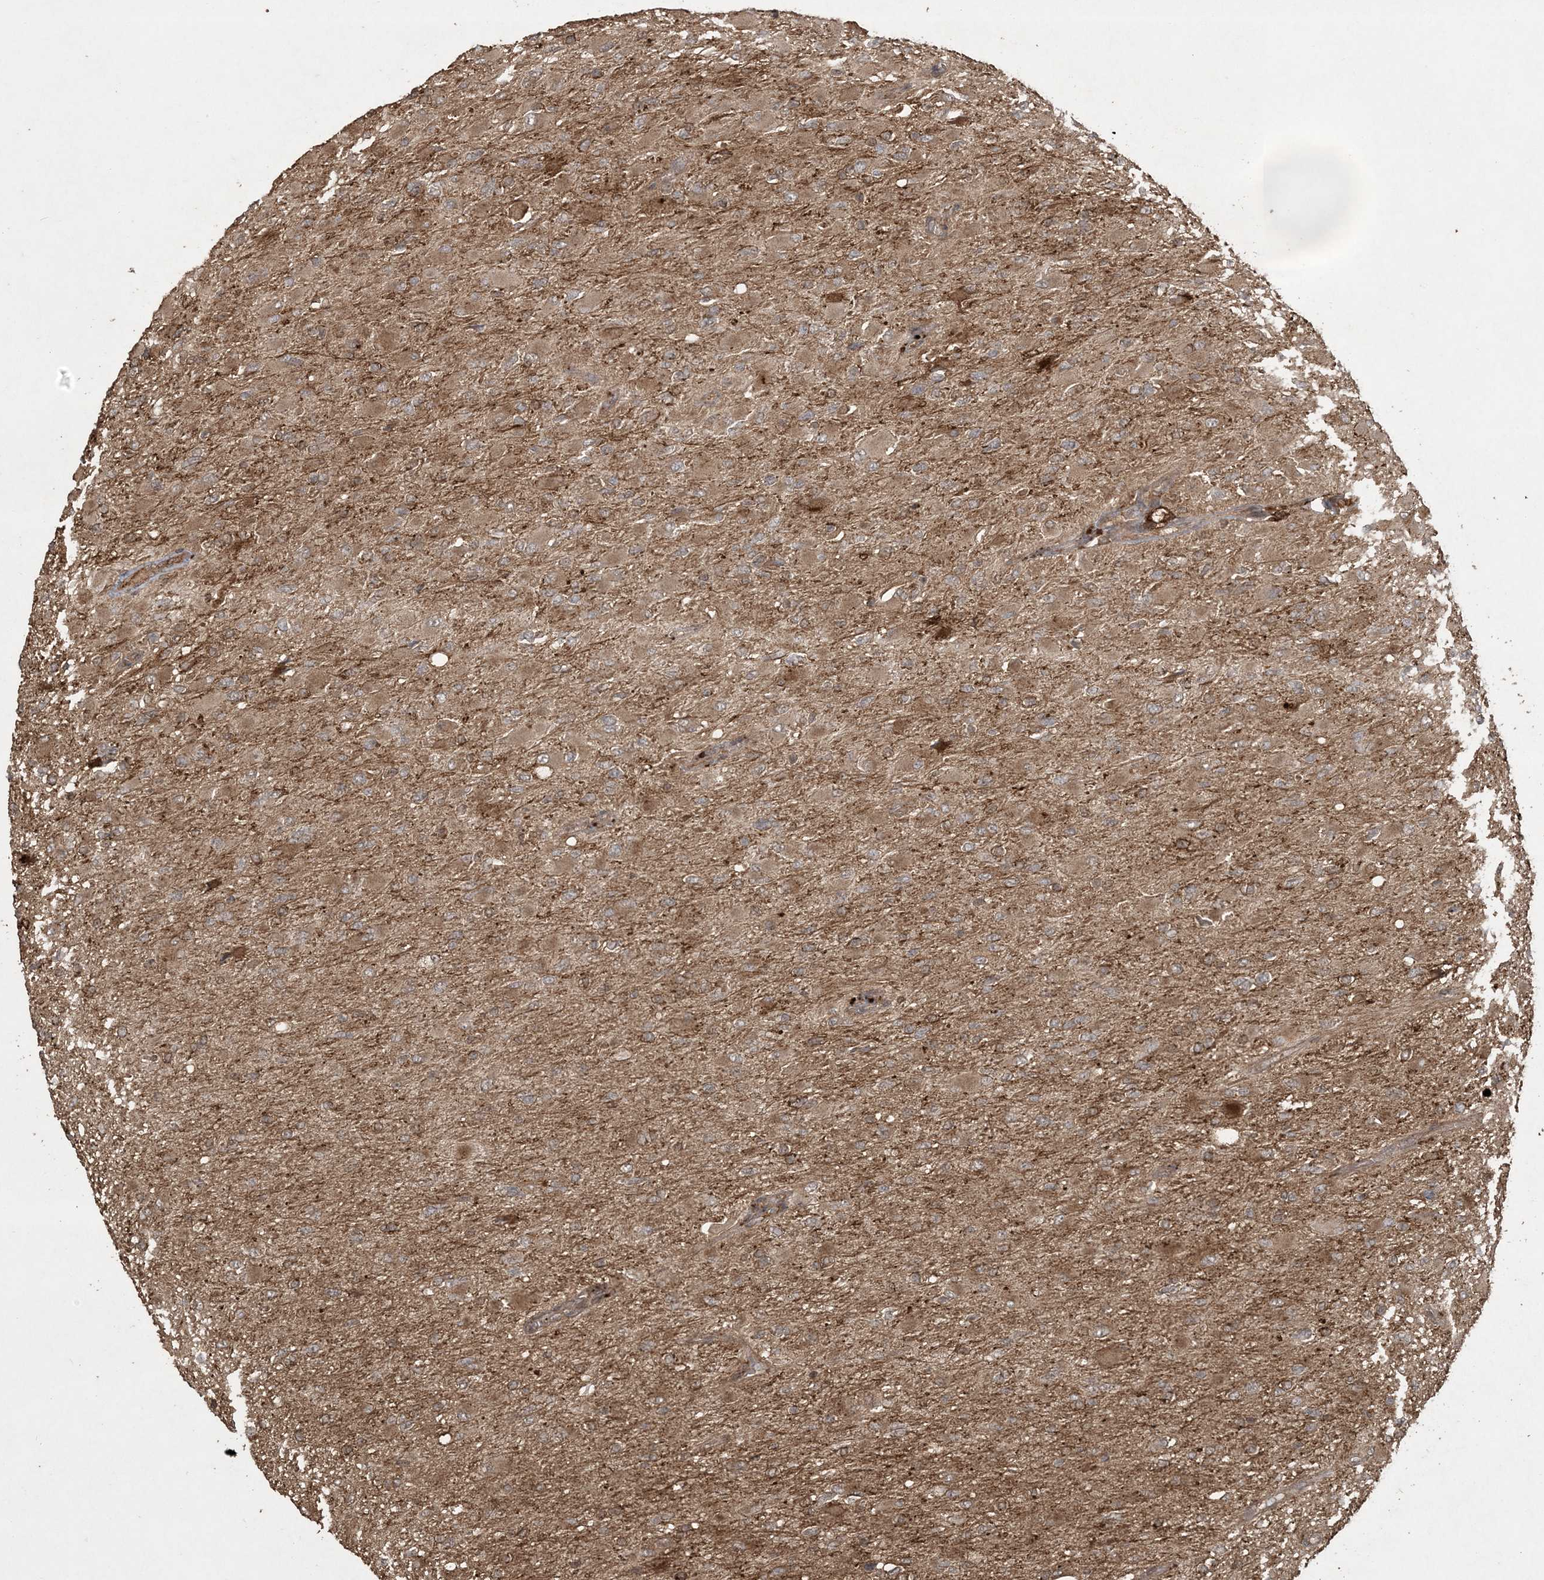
{"staining": {"intensity": "moderate", "quantity": ">75%", "location": "cytoplasmic/membranous"}, "tissue": "glioma", "cell_type": "Tumor cells", "image_type": "cancer", "snomed": [{"axis": "morphology", "description": "Glioma, malignant, High grade"}, {"axis": "topography", "description": "Cerebral cortex"}], "caption": "Human high-grade glioma (malignant) stained with a brown dye displays moderate cytoplasmic/membranous positive staining in about >75% of tumor cells.", "gene": "EFCAB8", "patient": {"sex": "female", "age": 36}}